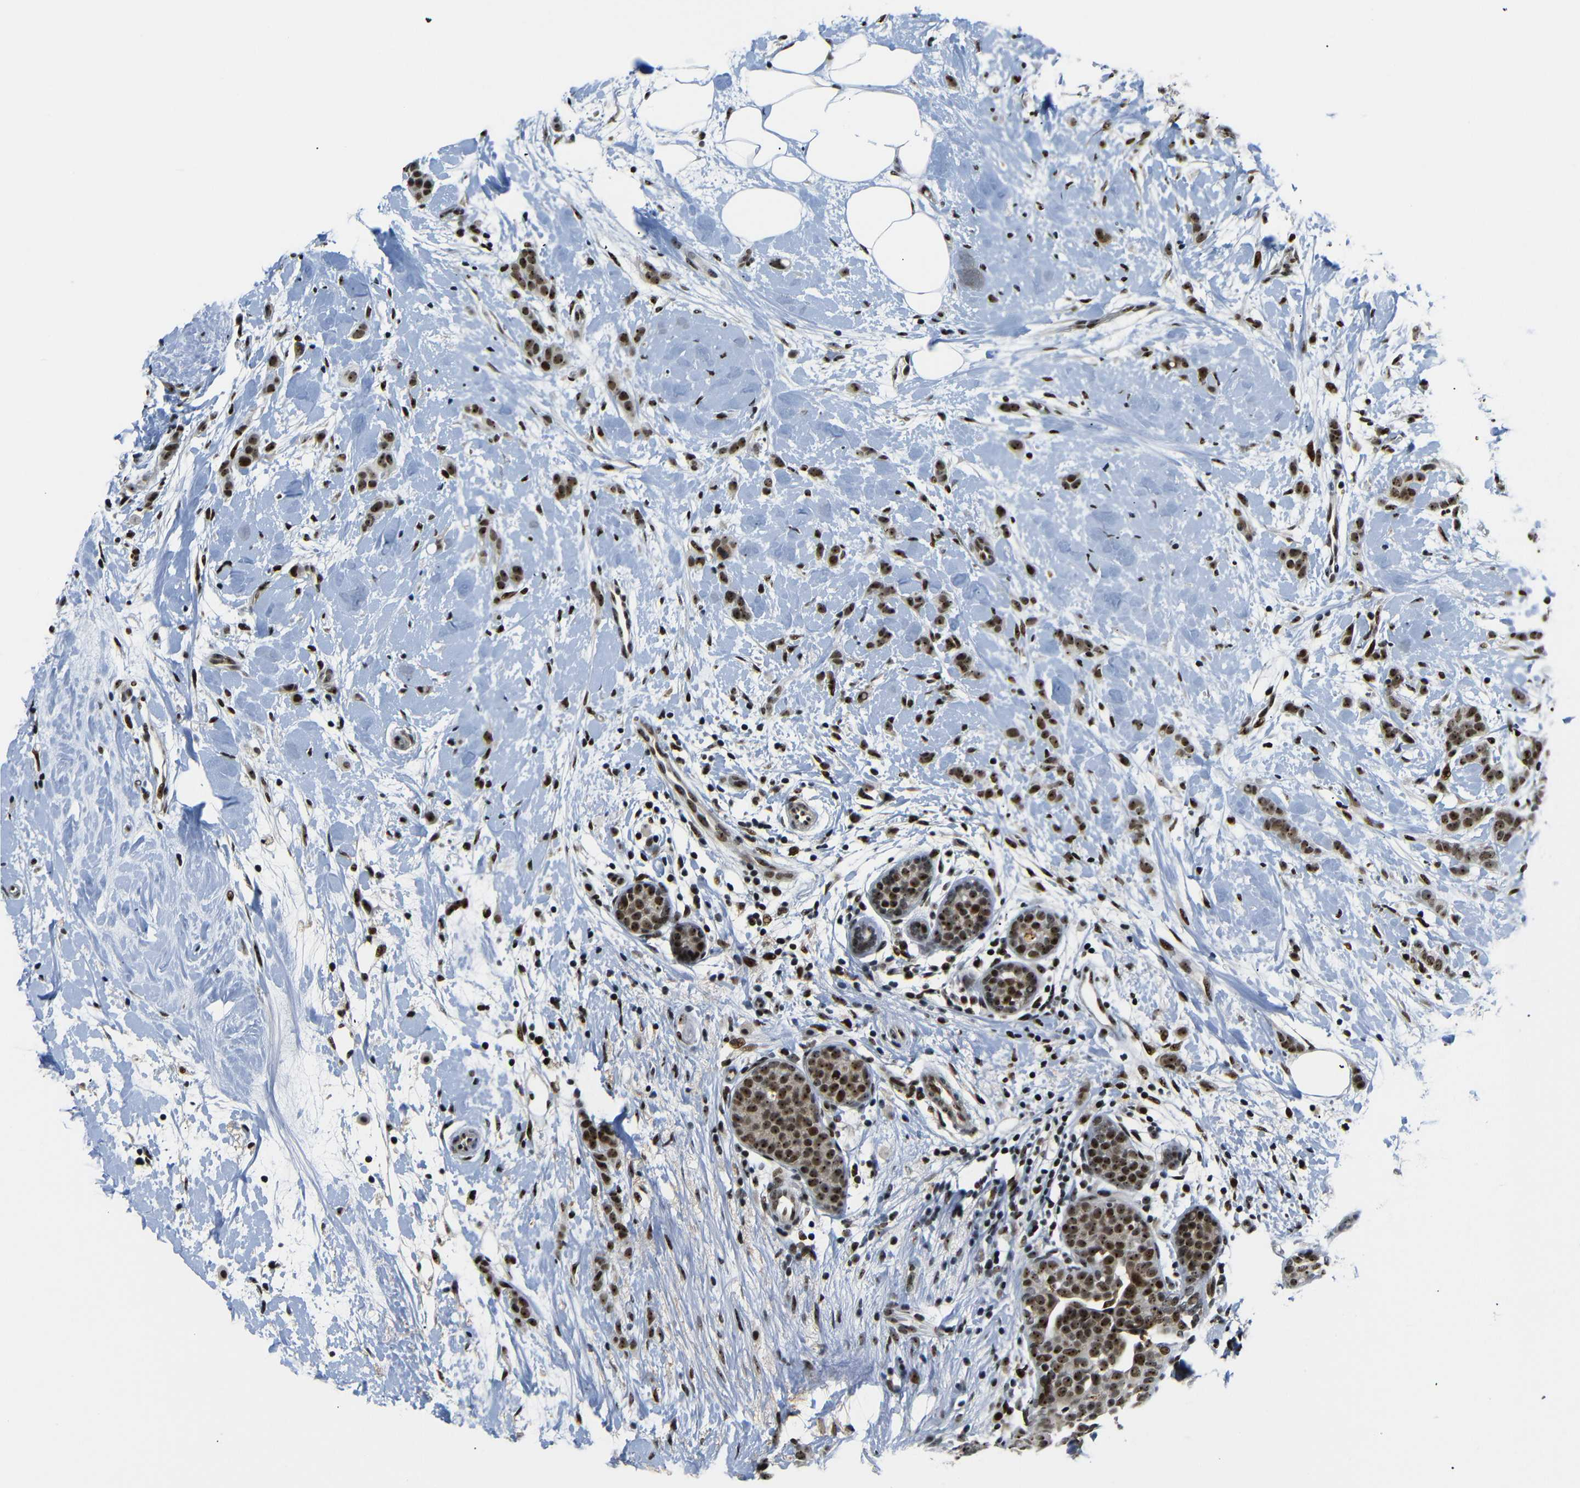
{"staining": {"intensity": "strong", "quantity": ">75%", "location": "nuclear"}, "tissue": "breast cancer", "cell_type": "Tumor cells", "image_type": "cancer", "snomed": [{"axis": "morphology", "description": "Lobular carcinoma, in situ"}, {"axis": "morphology", "description": "Lobular carcinoma"}, {"axis": "topography", "description": "Breast"}], "caption": "DAB immunohistochemical staining of human lobular carcinoma in situ (breast) demonstrates strong nuclear protein positivity in about >75% of tumor cells.", "gene": "SETDB2", "patient": {"sex": "female", "age": 41}}